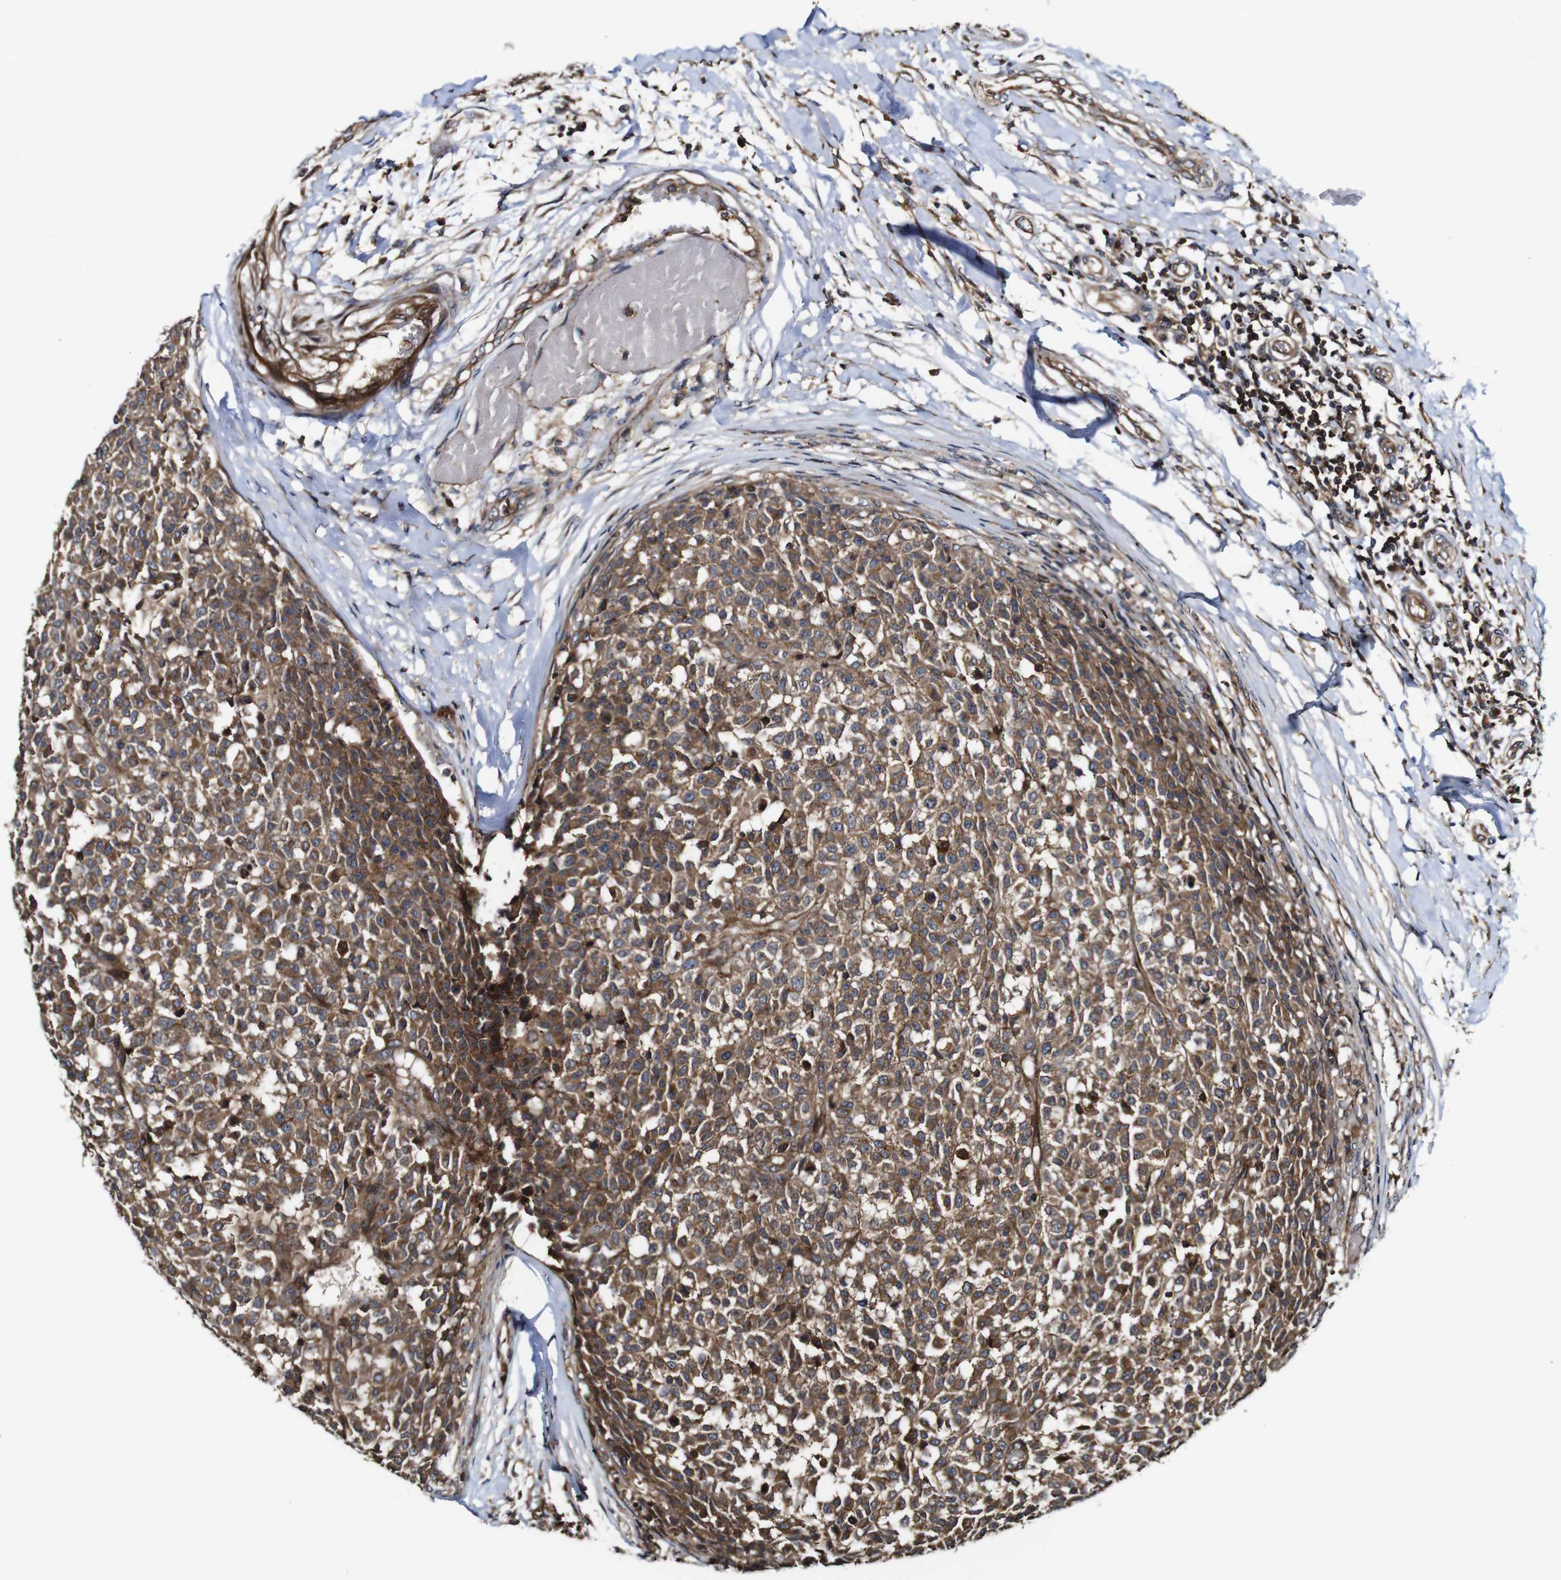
{"staining": {"intensity": "moderate", "quantity": ">75%", "location": "cytoplasmic/membranous"}, "tissue": "testis cancer", "cell_type": "Tumor cells", "image_type": "cancer", "snomed": [{"axis": "morphology", "description": "Seminoma, NOS"}, {"axis": "topography", "description": "Testis"}], "caption": "Testis cancer (seminoma) stained for a protein (brown) demonstrates moderate cytoplasmic/membranous positive staining in about >75% of tumor cells.", "gene": "TNIK", "patient": {"sex": "male", "age": 59}}